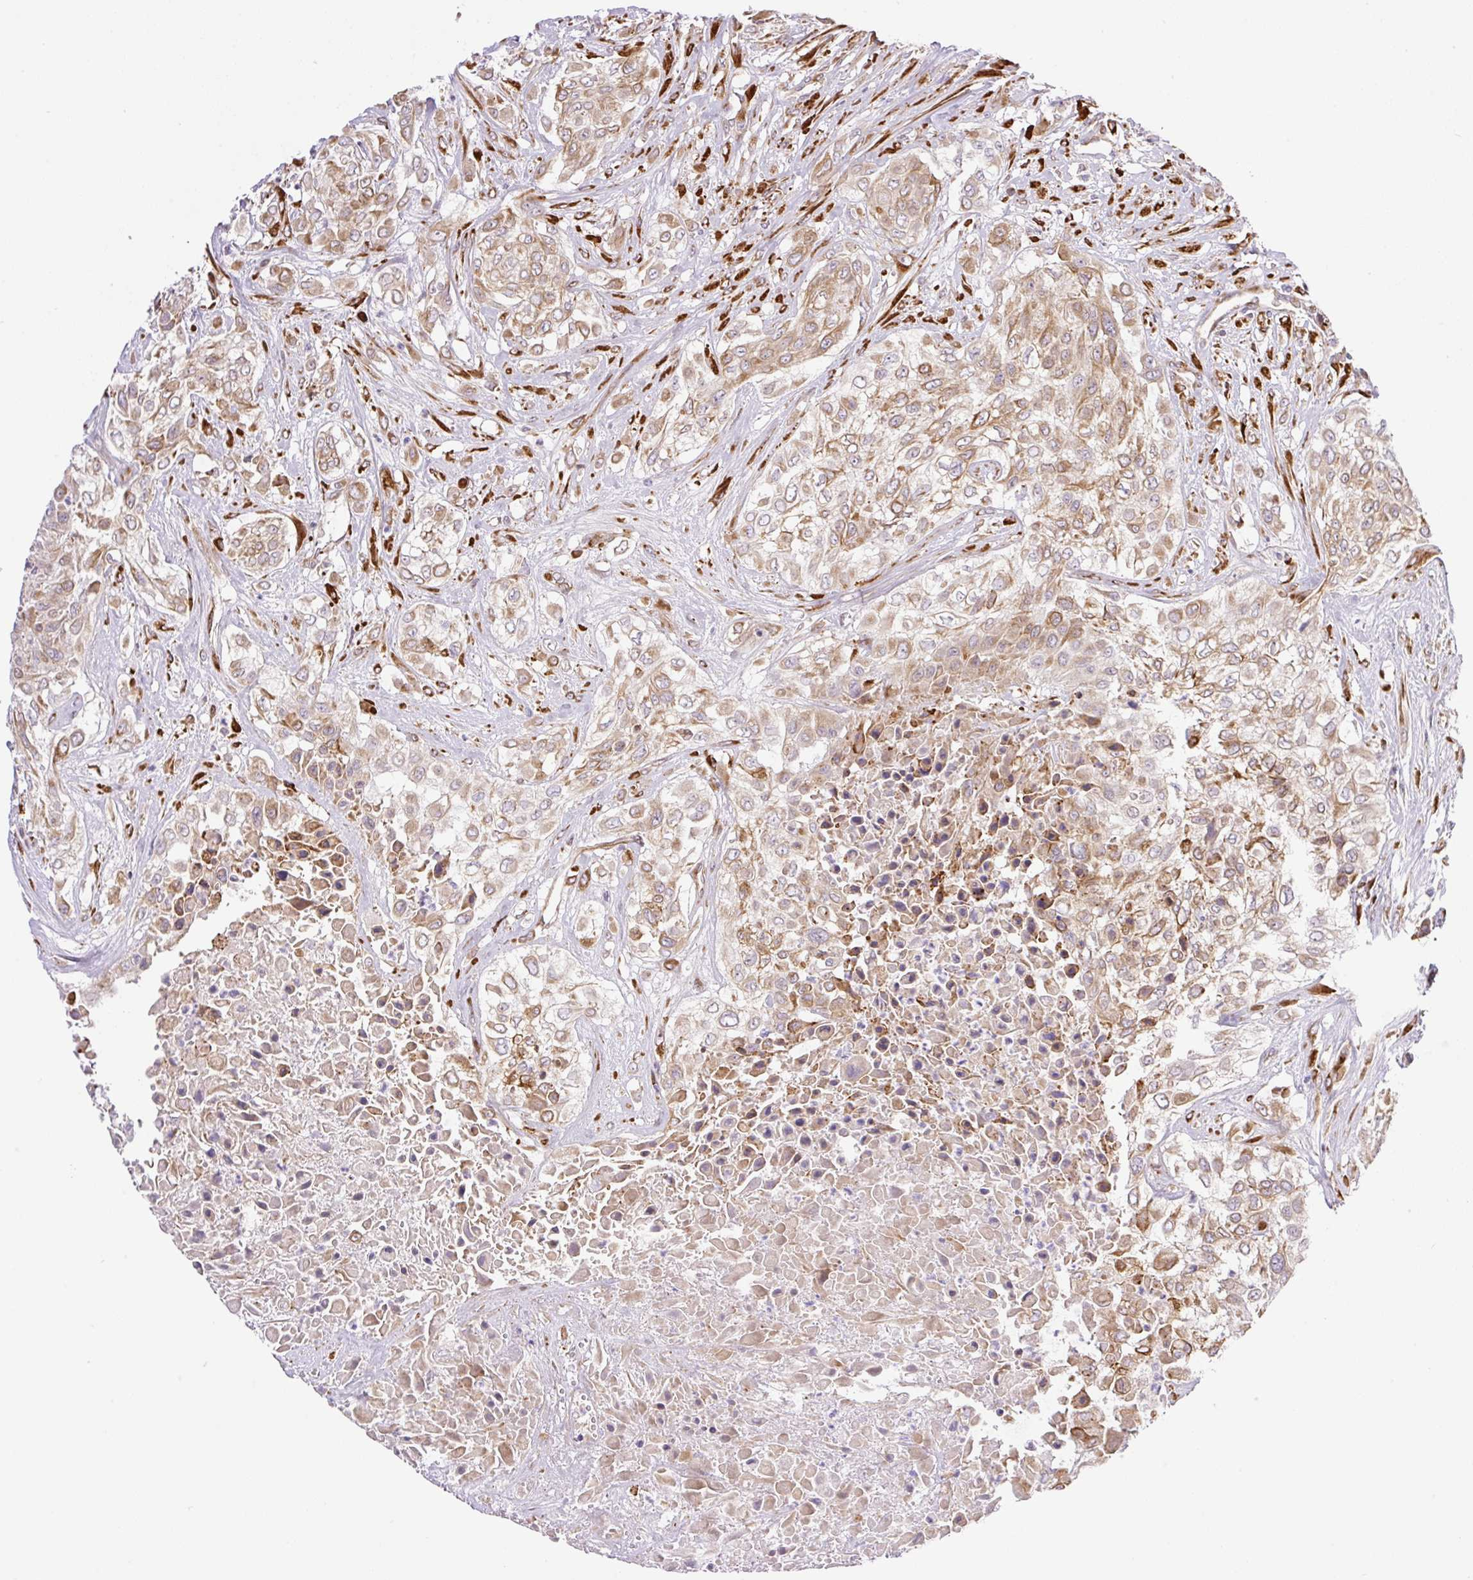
{"staining": {"intensity": "moderate", "quantity": ">75%", "location": "cytoplasmic/membranous"}, "tissue": "urothelial cancer", "cell_type": "Tumor cells", "image_type": "cancer", "snomed": [{"axis": "morphology", "description": "Urothelial carcinoma, High grade"}, {"axis": "topography", "description": "Urinary bladder"}], "caption": "A photomicrograph of human high-grade urothelial carcinoma stained for a protein shows moderate cytoplasmic/membranous brown staining in tumor cells.", "gene": "RAB30", "patient": {"sex": "male", "age": 57}}